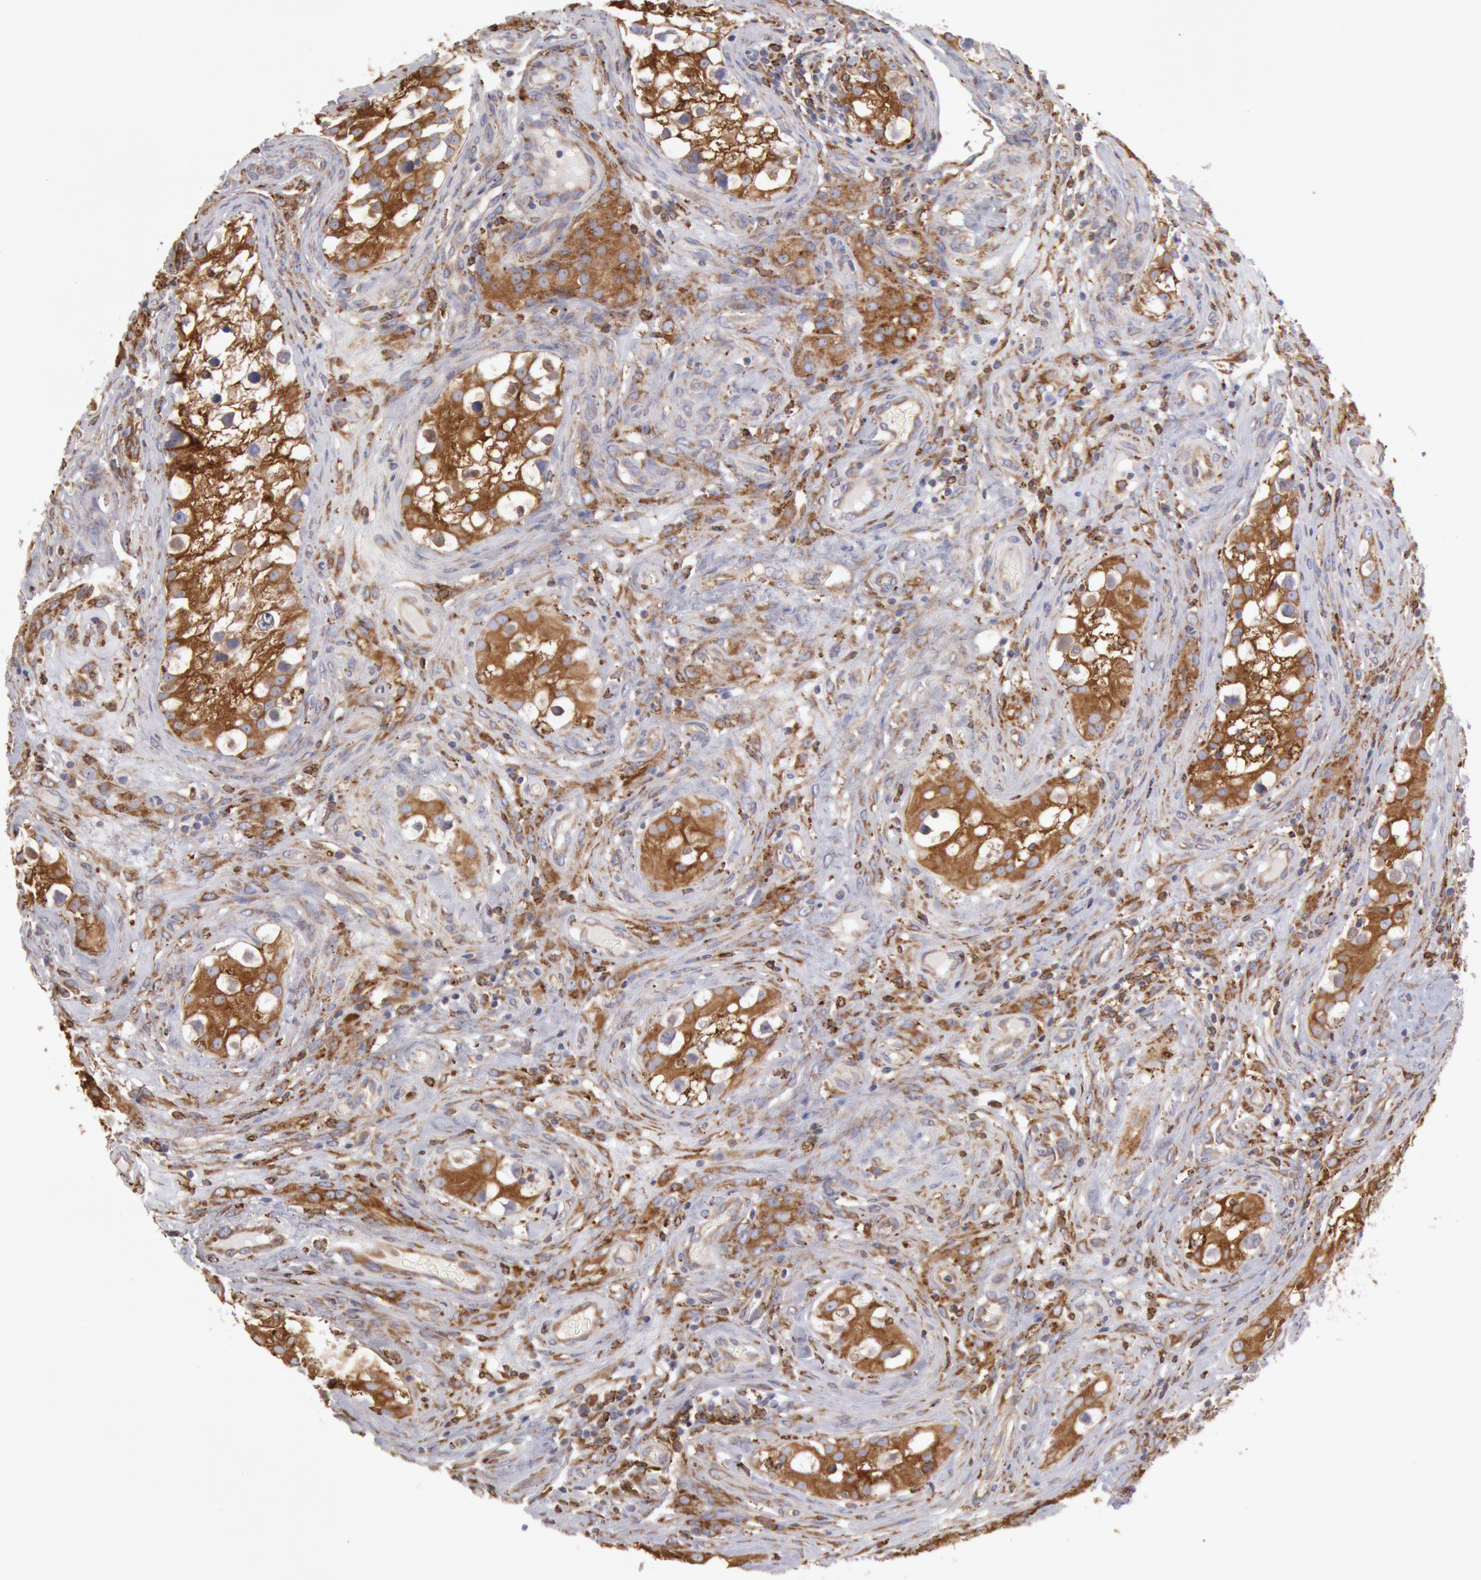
{"staining": {"intensity": "moderate", "quantity": ">75%", "location": "cytoplasmic/membranous"}, "tissue": "testis cancer", "cell_type": "Tumor cells", "image_type": "cancer", "snomed": [{"axis": "morphology", "description": "Carcinoma, Embryonal, NOS"}, {"axis": "topography", "description": "Testis"}], "caption": "Immunohistochemical staining of testis cancer reveals moderate cytoplasmic/membranous protein staining in about >75% of tumor cells.", "gene": "ERP44", "patient": {"sex": "male", "age": 31}}